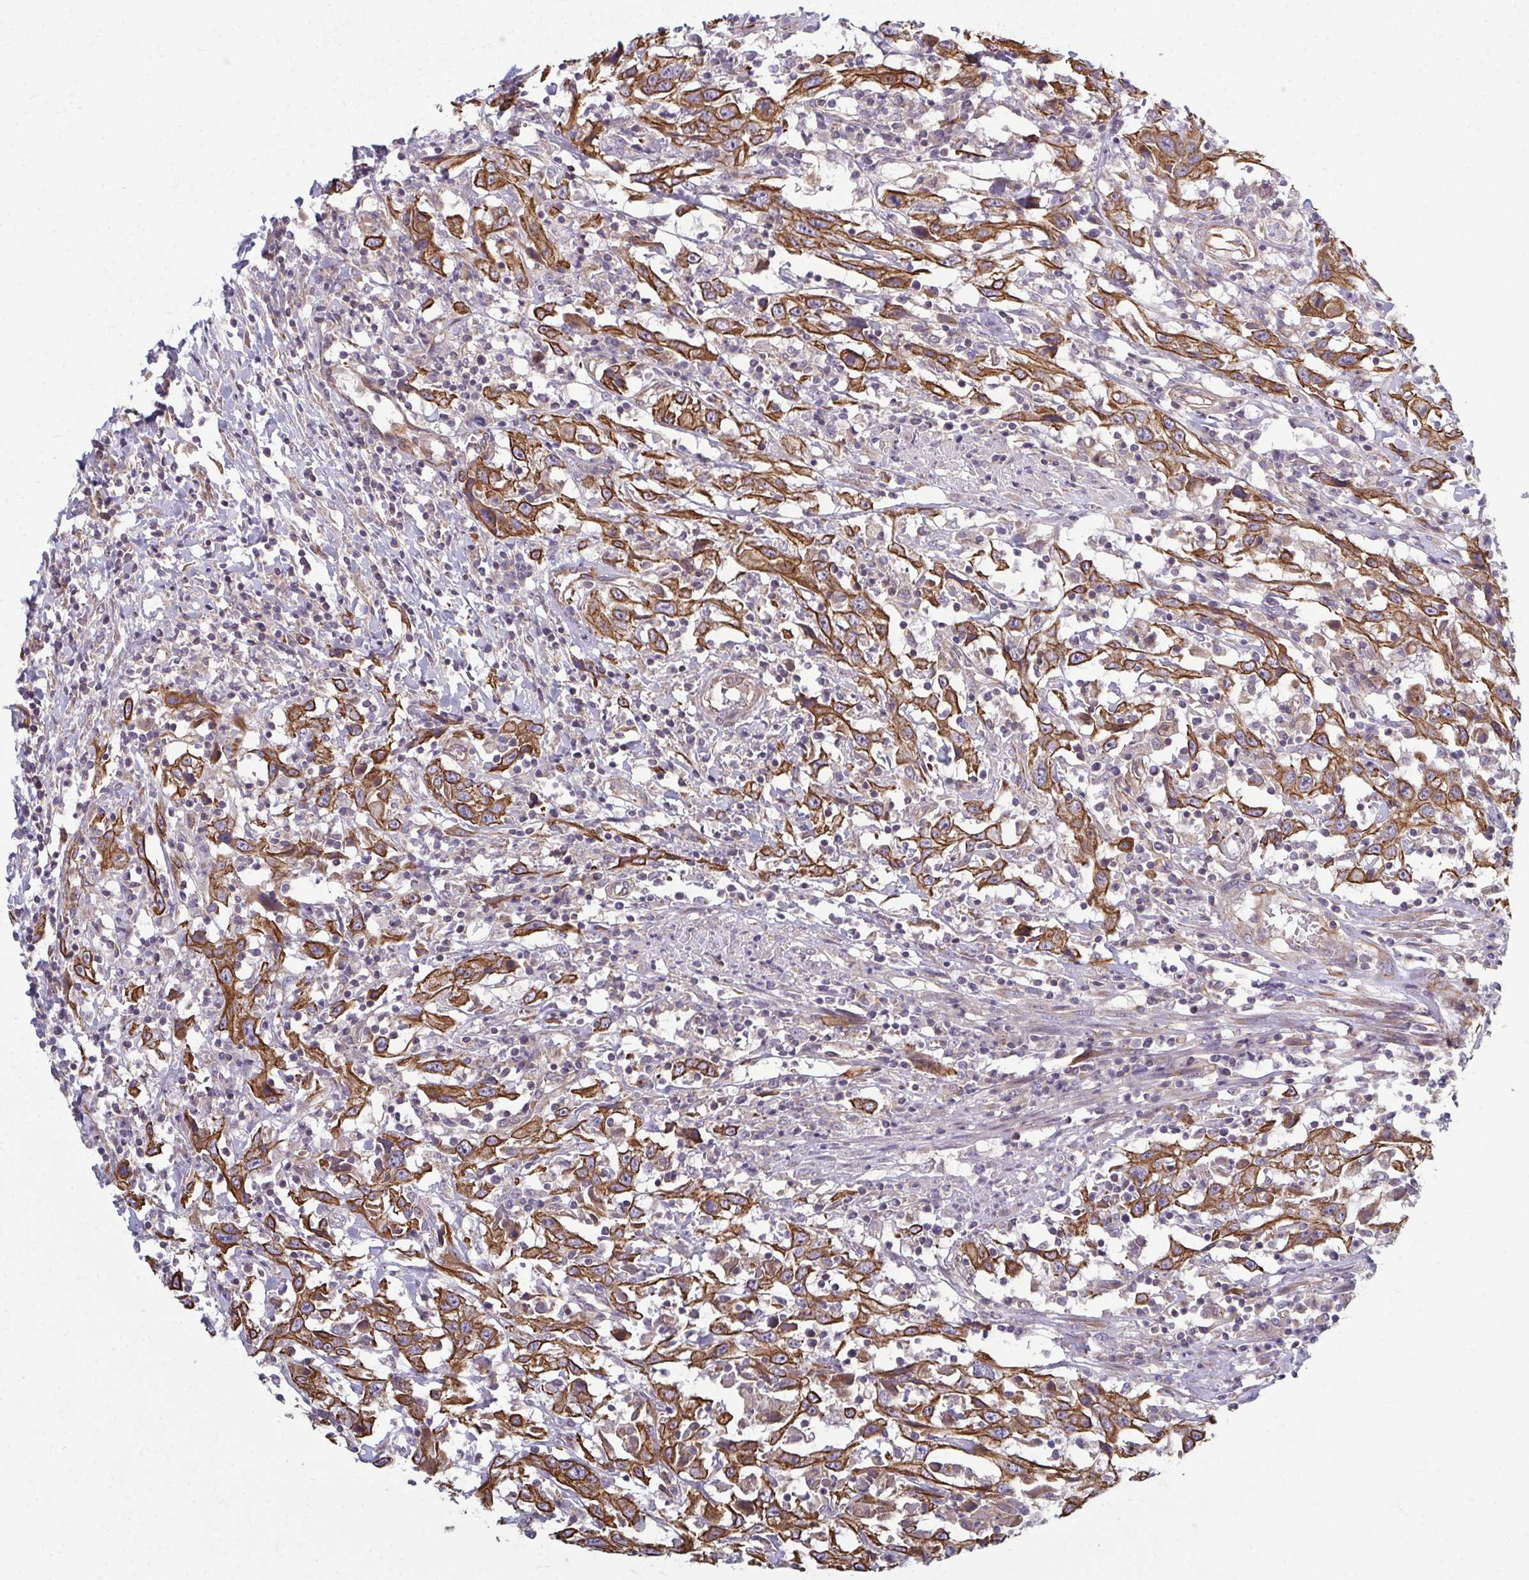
{"staining": {"intensity": "strong", "quantity": ">75%", "location": "cytoplasmic/membranous"}, "tissue": "urothelial cancer", "cell_type": "Tumor cells", "image_type": "cancer", "snomed": [{"axis": "morphology", "description": "Urothelial carcinoma, High grade"}, {"axis": "topography", "description": "Urinary bladder"}], "caption": "Immunohistochemical staining of high-grade urothelial carcinoma reveals strong cytoplasmic/membranous protein positivity in about >75% of tumor cells.", "gene": "EID2B", "patient": {"sex": "male", "age": 61}}